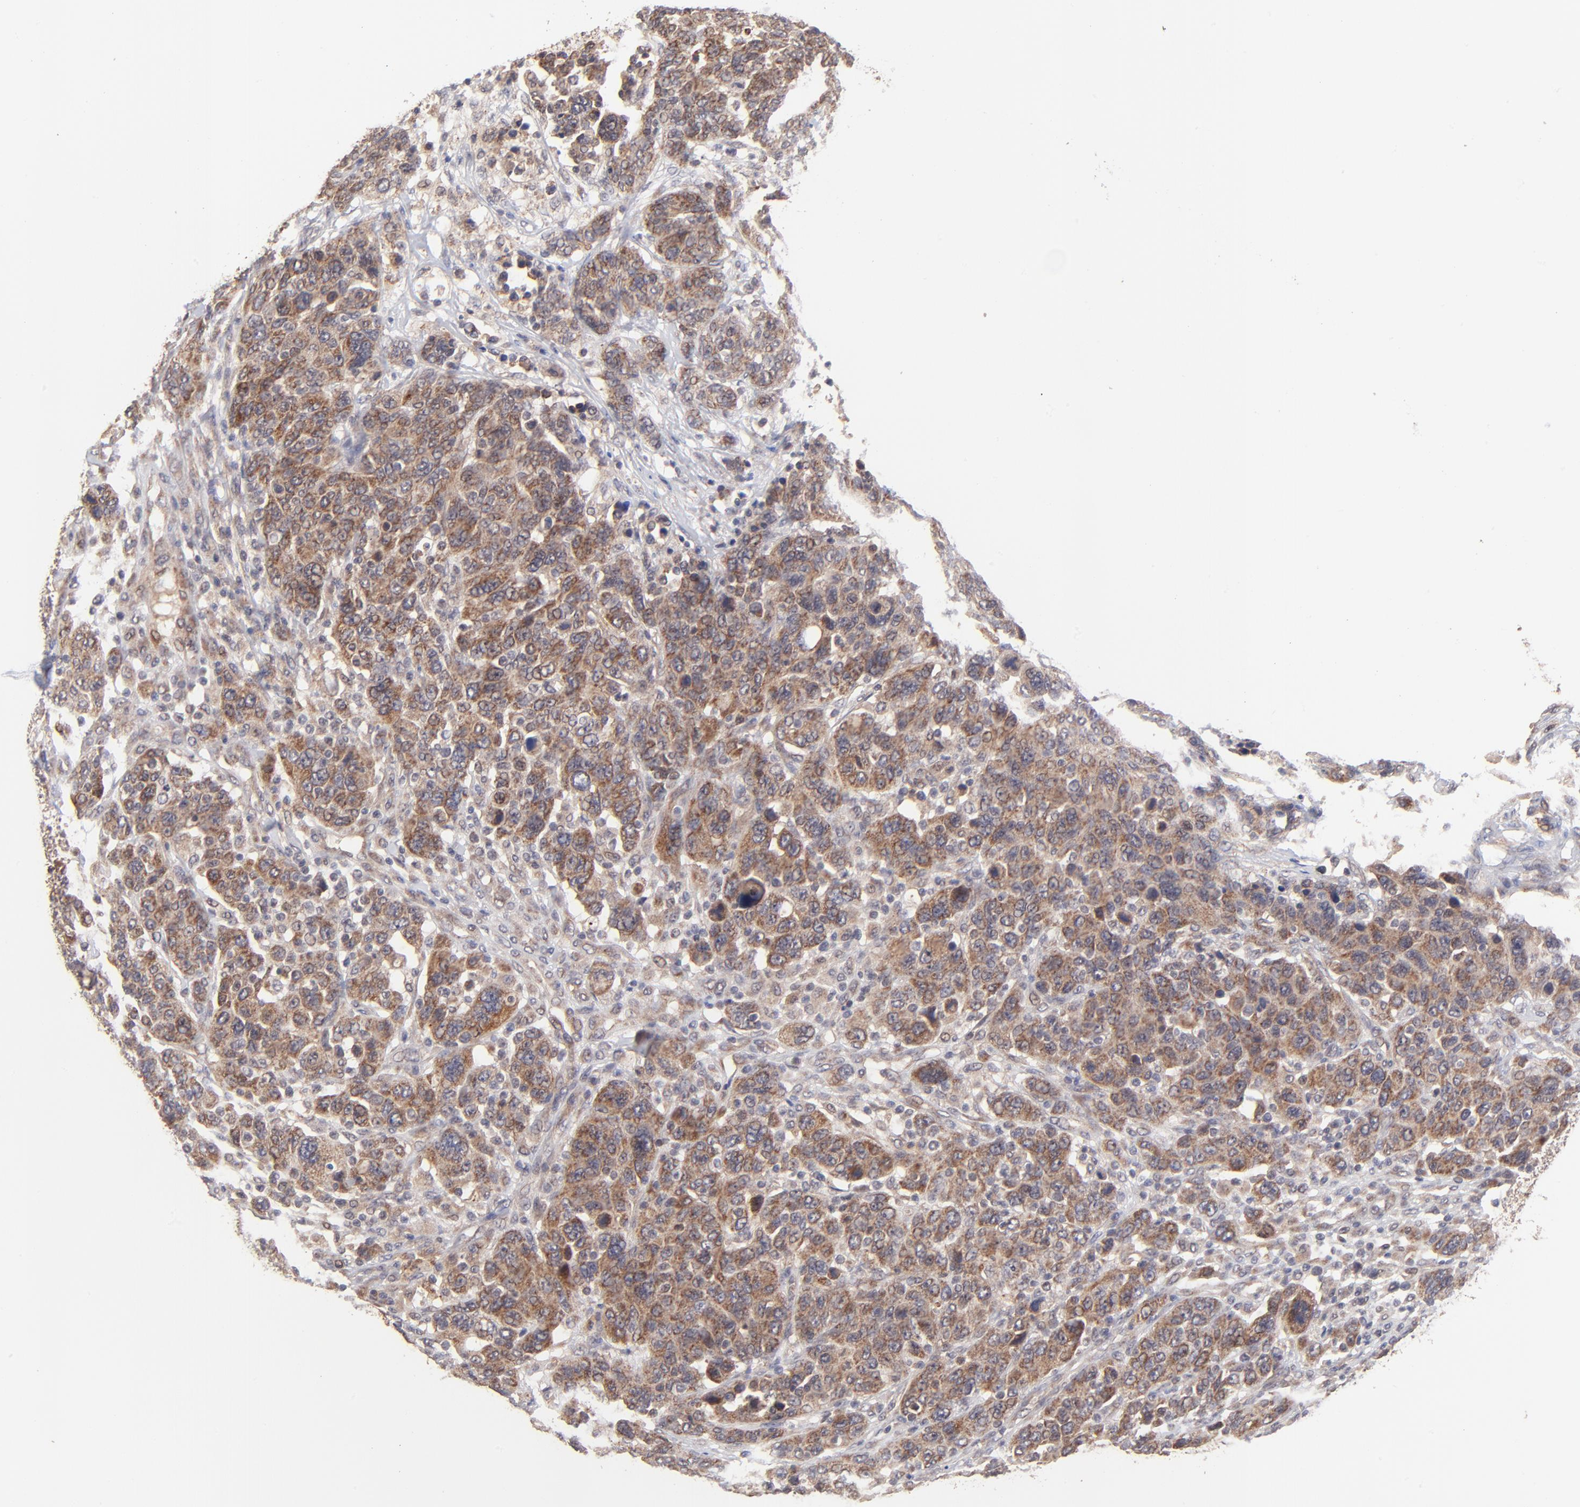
{"staining": {"intensity": "moderate", "quantity": ">75%", "location": "cytoplasmic/membranous"}, "tissue": "breast cancer", "cell_type": "Tumor cells", "image_type": "cancer", "snomed": [{"axis": "morphology", "description": "Duct carcinoma"}, {"axis": "topography", "description": "Breast"}], "caption": "This photomicrograph exhibits IHC staining of breast invasive ductal carcinoma, with medium moderate cytoplasmic/membranous positivity in about >75% of tumor cells.", "gene": "BAIAP2L2", "patient": {"sex": "female", "age": 37}}